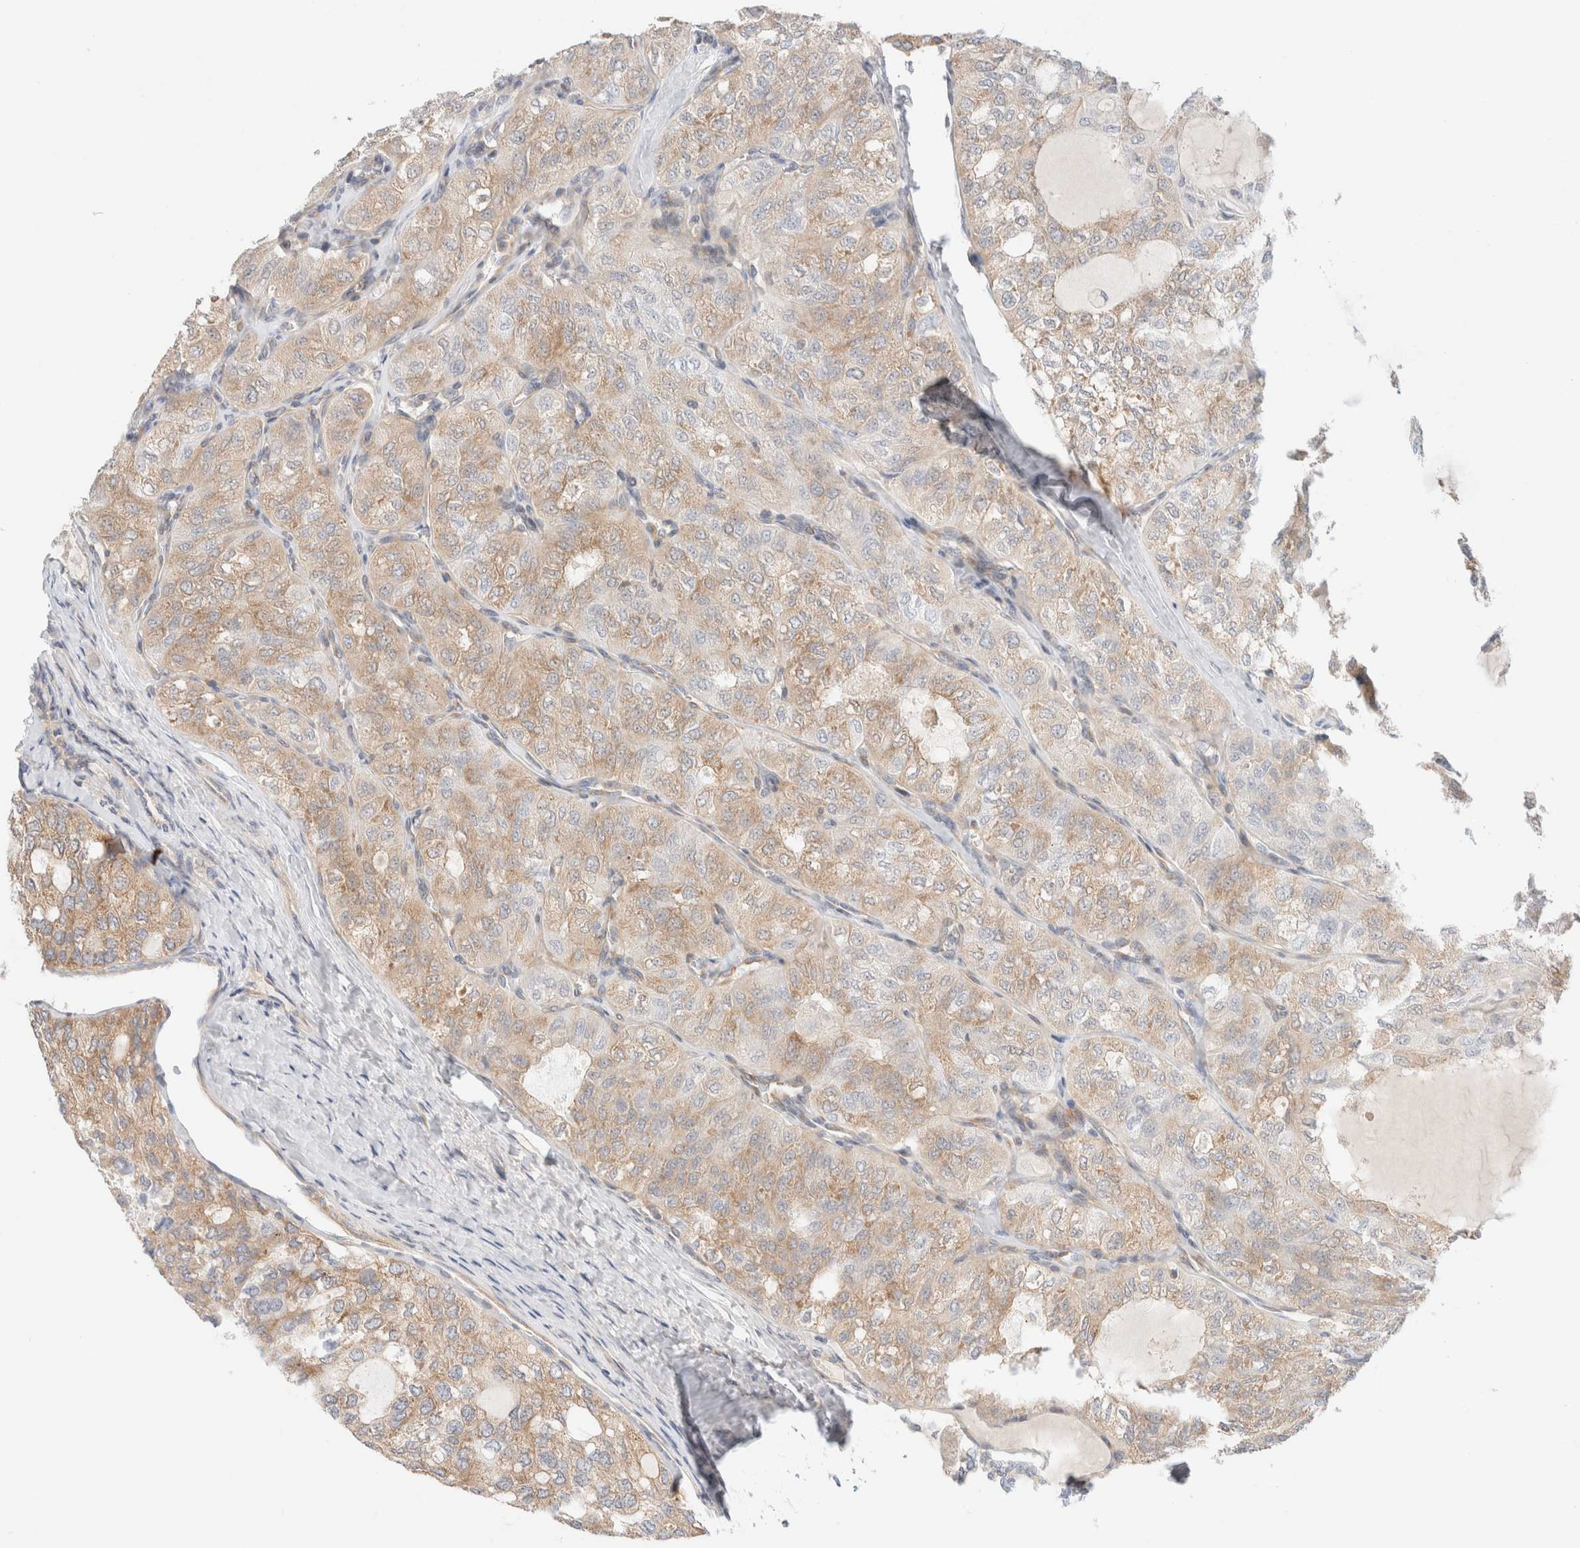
{"staining": {"intensity": "weak", "quantity": ">75%", "location": "cytoplasmic/membranous"}, "tissue": "thyroid cancer", "cell_type": "Tumor cells", "image_type": "cancer", "snomed": [{"axis": "morphology", "description": "Follicular adenoma carcinoma, NOS"}, {"axis": "topography", "description": "Thyroid gland"}], "caption": "A brown stain shows weak cytoplasmic/membranous expression of a protein in human follicular adenoma carcinoma (thyroid) tumor cells.", "gene": "MARK3", "patient": {"sex": "male", "age": 75}}